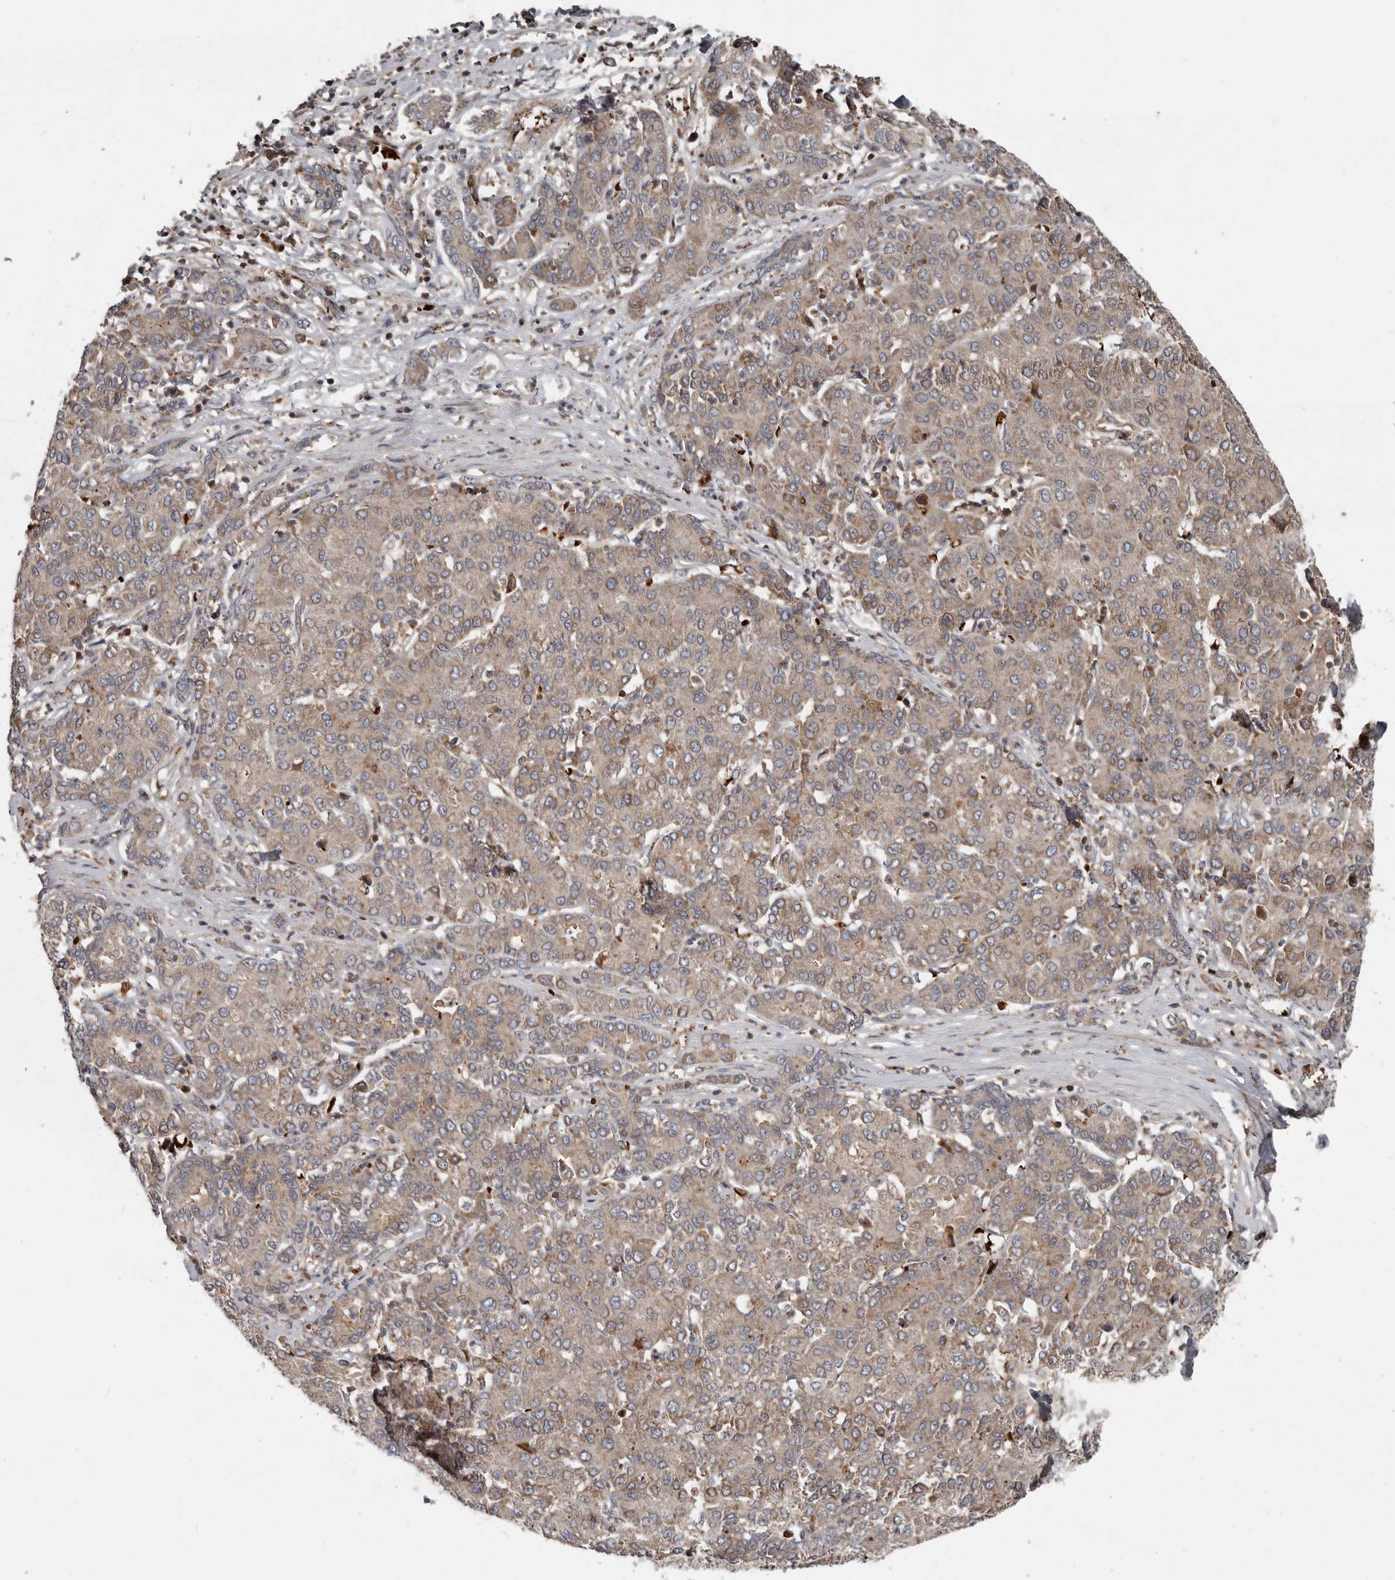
{"staining": {"intensity": "moderate", "quantity": ">75%", "location": "cytoplasmic/membranous"}, "tissue": "liver cancer", "cell_type": "Tumor cells", "image_type": "cancer", "snomed": [{"axis": "morphology", "description": "Carcinoma, Hepatocellular, NOS"}, {"axis": "topography", "description": "Liver"}], "caption": "Immunohistochemical staining of human liver hepatocellular carcinoma shows medium levels of moderate cytoplasmic/membranous positivity in about >75% of tumor cells.", "gene": "FBXO31", "patient": {"sex": "male", "age": 65}}